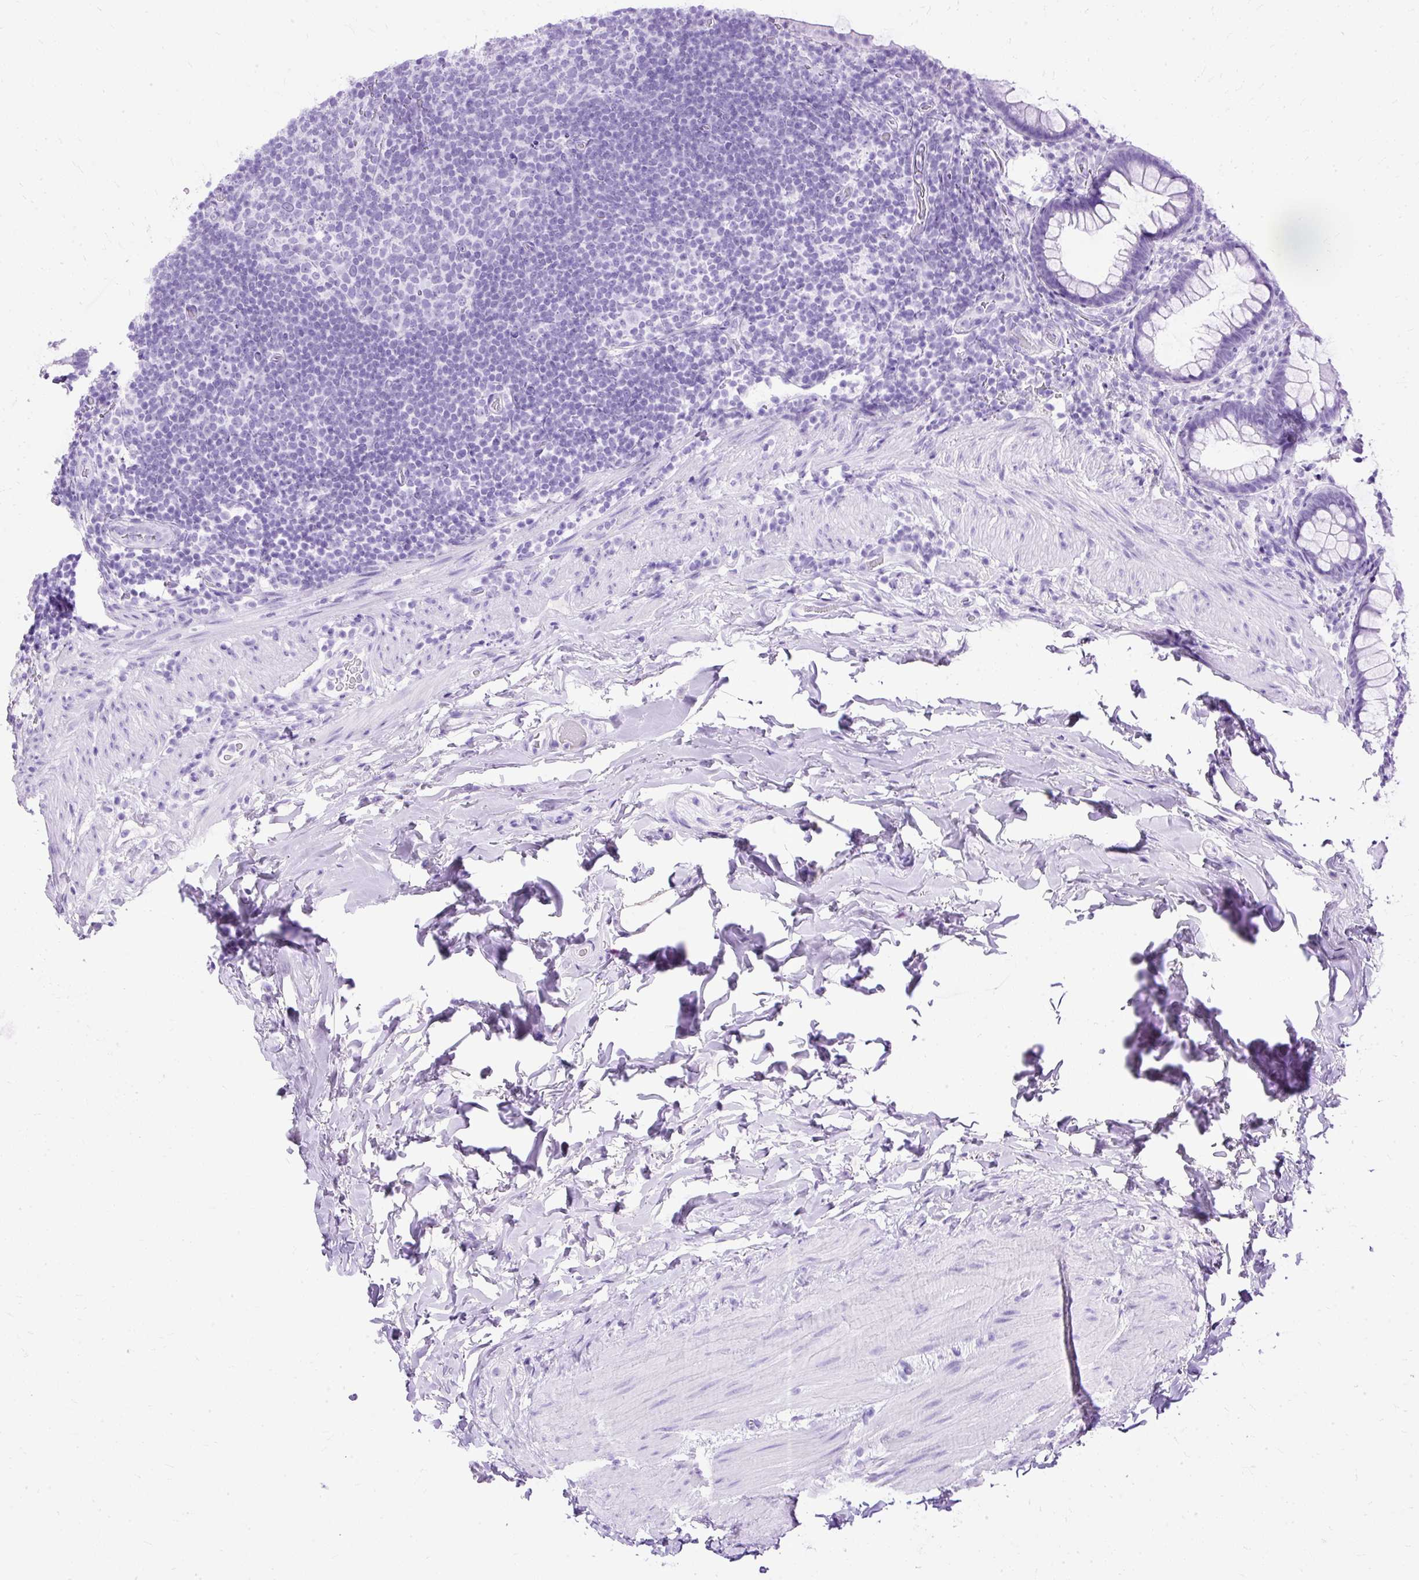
{"staining": {"intensity": "negative", "quantity": "none", "location": "none"}, "tissue": "rectum", "cell_type": "Glandular cells", "image_type": "normal", "snomed": [{"axis": "morphology", "description": "Normal tissue, NOS"}, {"axis": "topography", "description": "Rectum"}], "caption": "High magnification brightfield microscopy of benign rectum stained with DAB (3,3'-diaminobenzidine) (brown) and counterstained with hematoxylin (blue): glandular cells show no significant expression. The staining was performed using DAB (3,3'-diaminobenzidine) to visualize the protein expression in brown, while the nuclei were stained in blue with hematoxylin (Magnification: 20x).", "gene": "SLC8A2", "patient": {"sex": "female", "age": 69}}